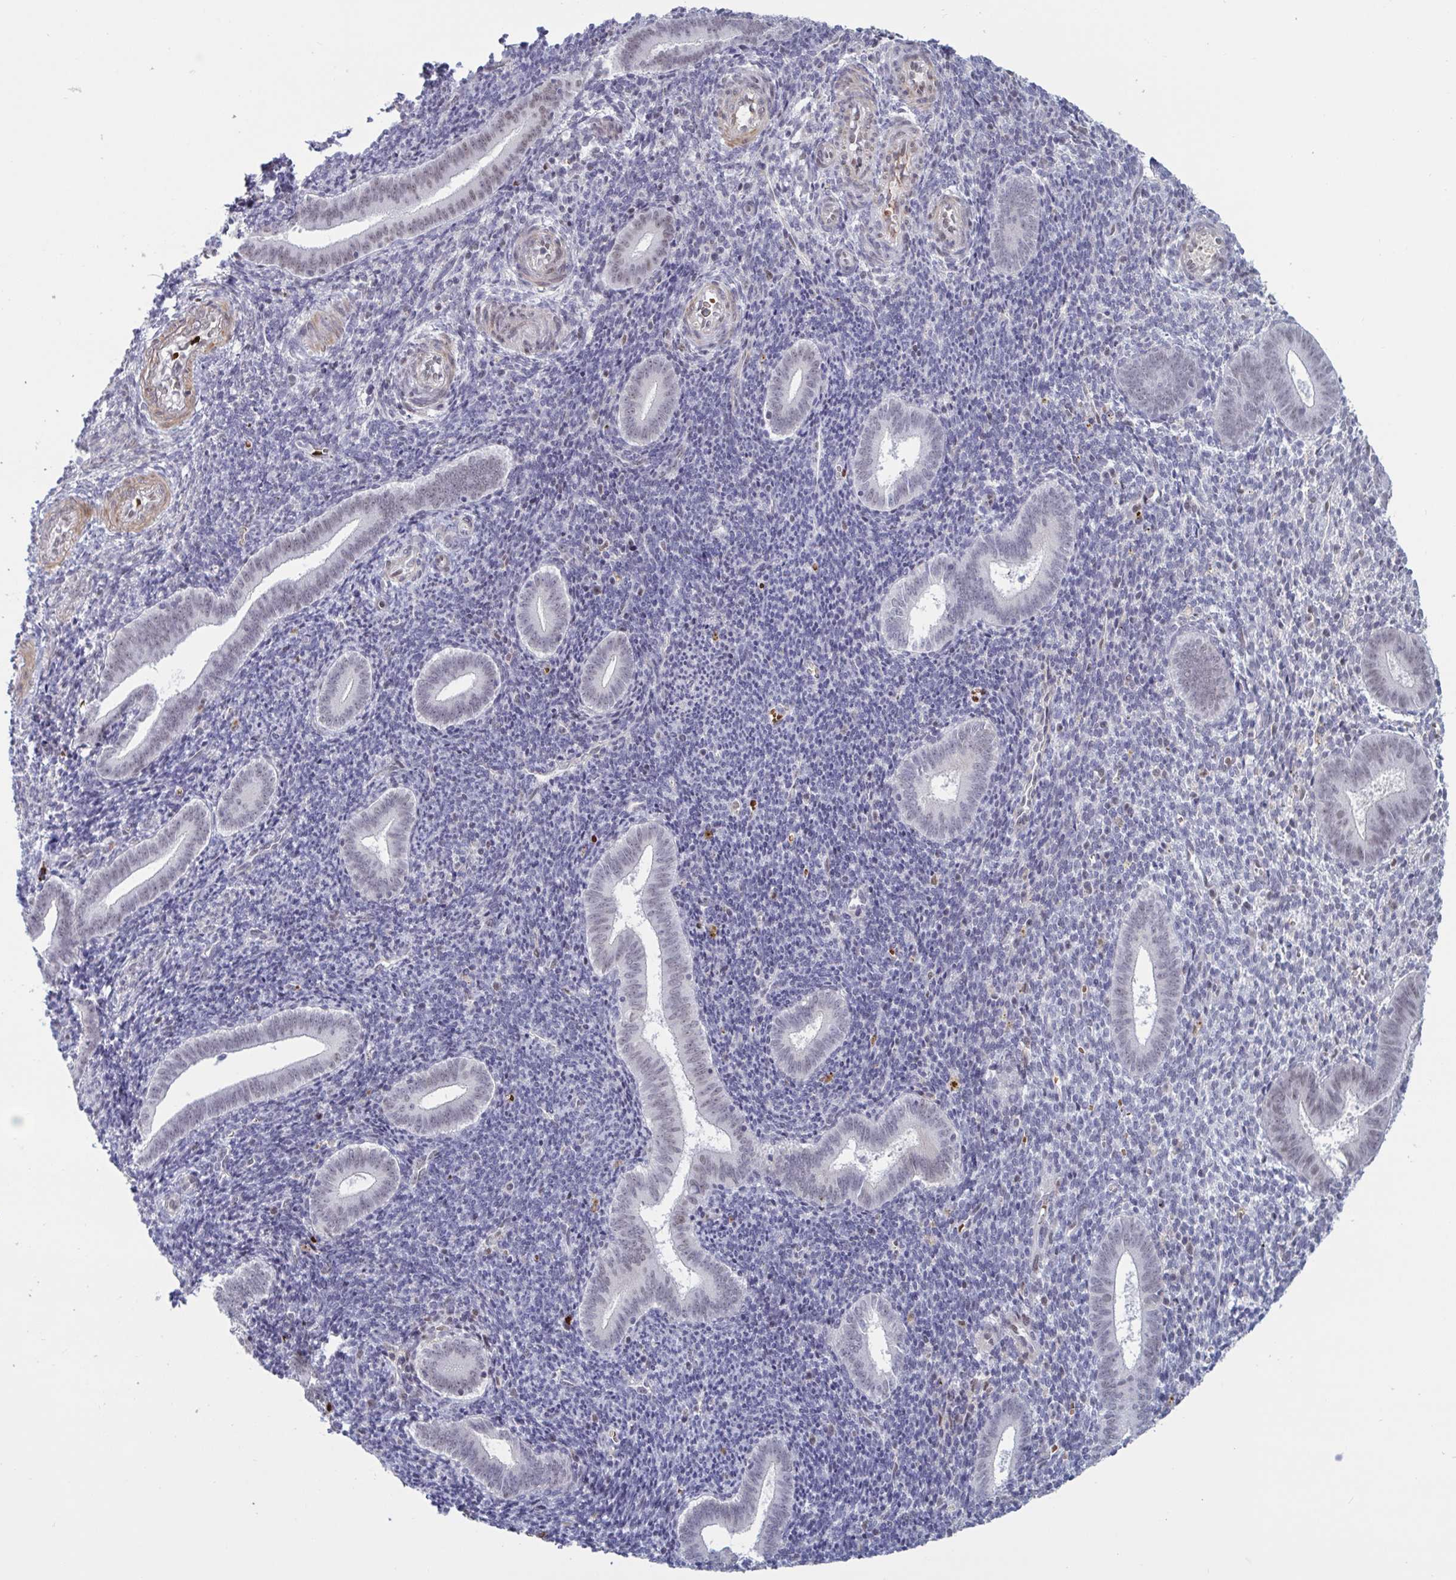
{"staining": {"intensity": "negative", "quantity": "none", "location": "none"}, "tissue": "endometrium", "cell_type": "Cells in endometrial stroma", "image_type": "normal", "snomed": [{"axis": "morphology", "description": "Normal tissue, NOS"}, {"axis": "topography", "description": "Endometrium"}], "caption": "The immunohistochemistry photomicrograph has no significant expression in cells in endometrial stroma of endometrium. (DAB (3,3'-diaminobenzidine) immunohistochemistry with hematoxylin counter stain).", "gene": "BCL7B", "patient": {"sex": "female", "age": 25}}